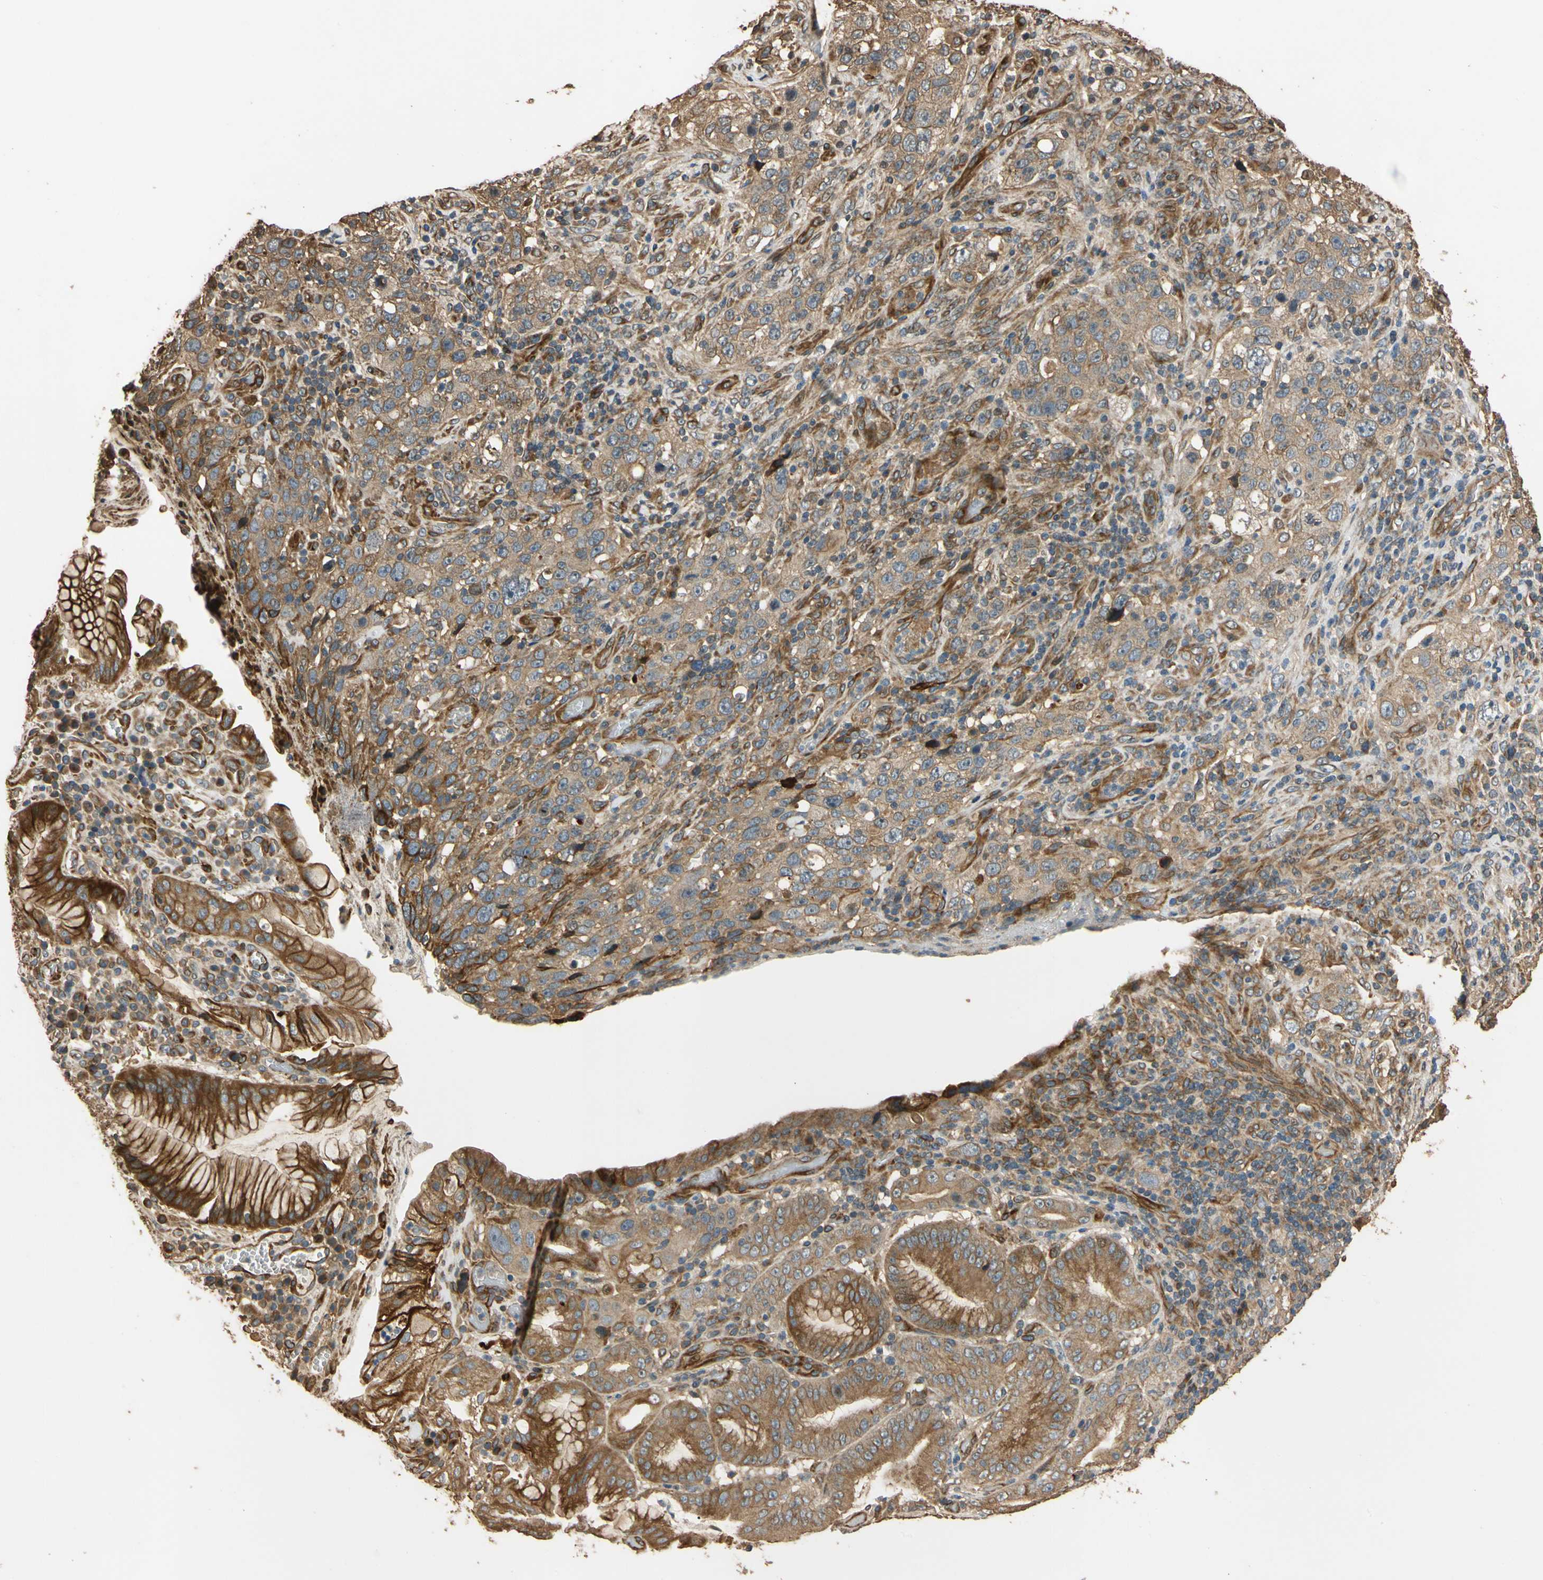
{"staining": {"intensity": "moderate", "quantity": ">75%", "location": "cytoplasmic/membranous"}, "tissue": "stomach cancer", "cell_type": "Tumor cells", "image_type": "cancer", "snomed": [{"axis": "morphology", "description": "Normal tissue, NOS"}, {"axis": "morphology", "description": "Adenocarcinoma, NOS"}, {"axis": "topography", "description": "Stomach"}], "caption": "A micrograph of adenocarcinoma (stomach) stained for a protein demonstrates moderate cytoplasmic/membranous brown staining in tumor cells.", "gene": "MGRN1", "patient": {"sex": "male", "age": 48}}